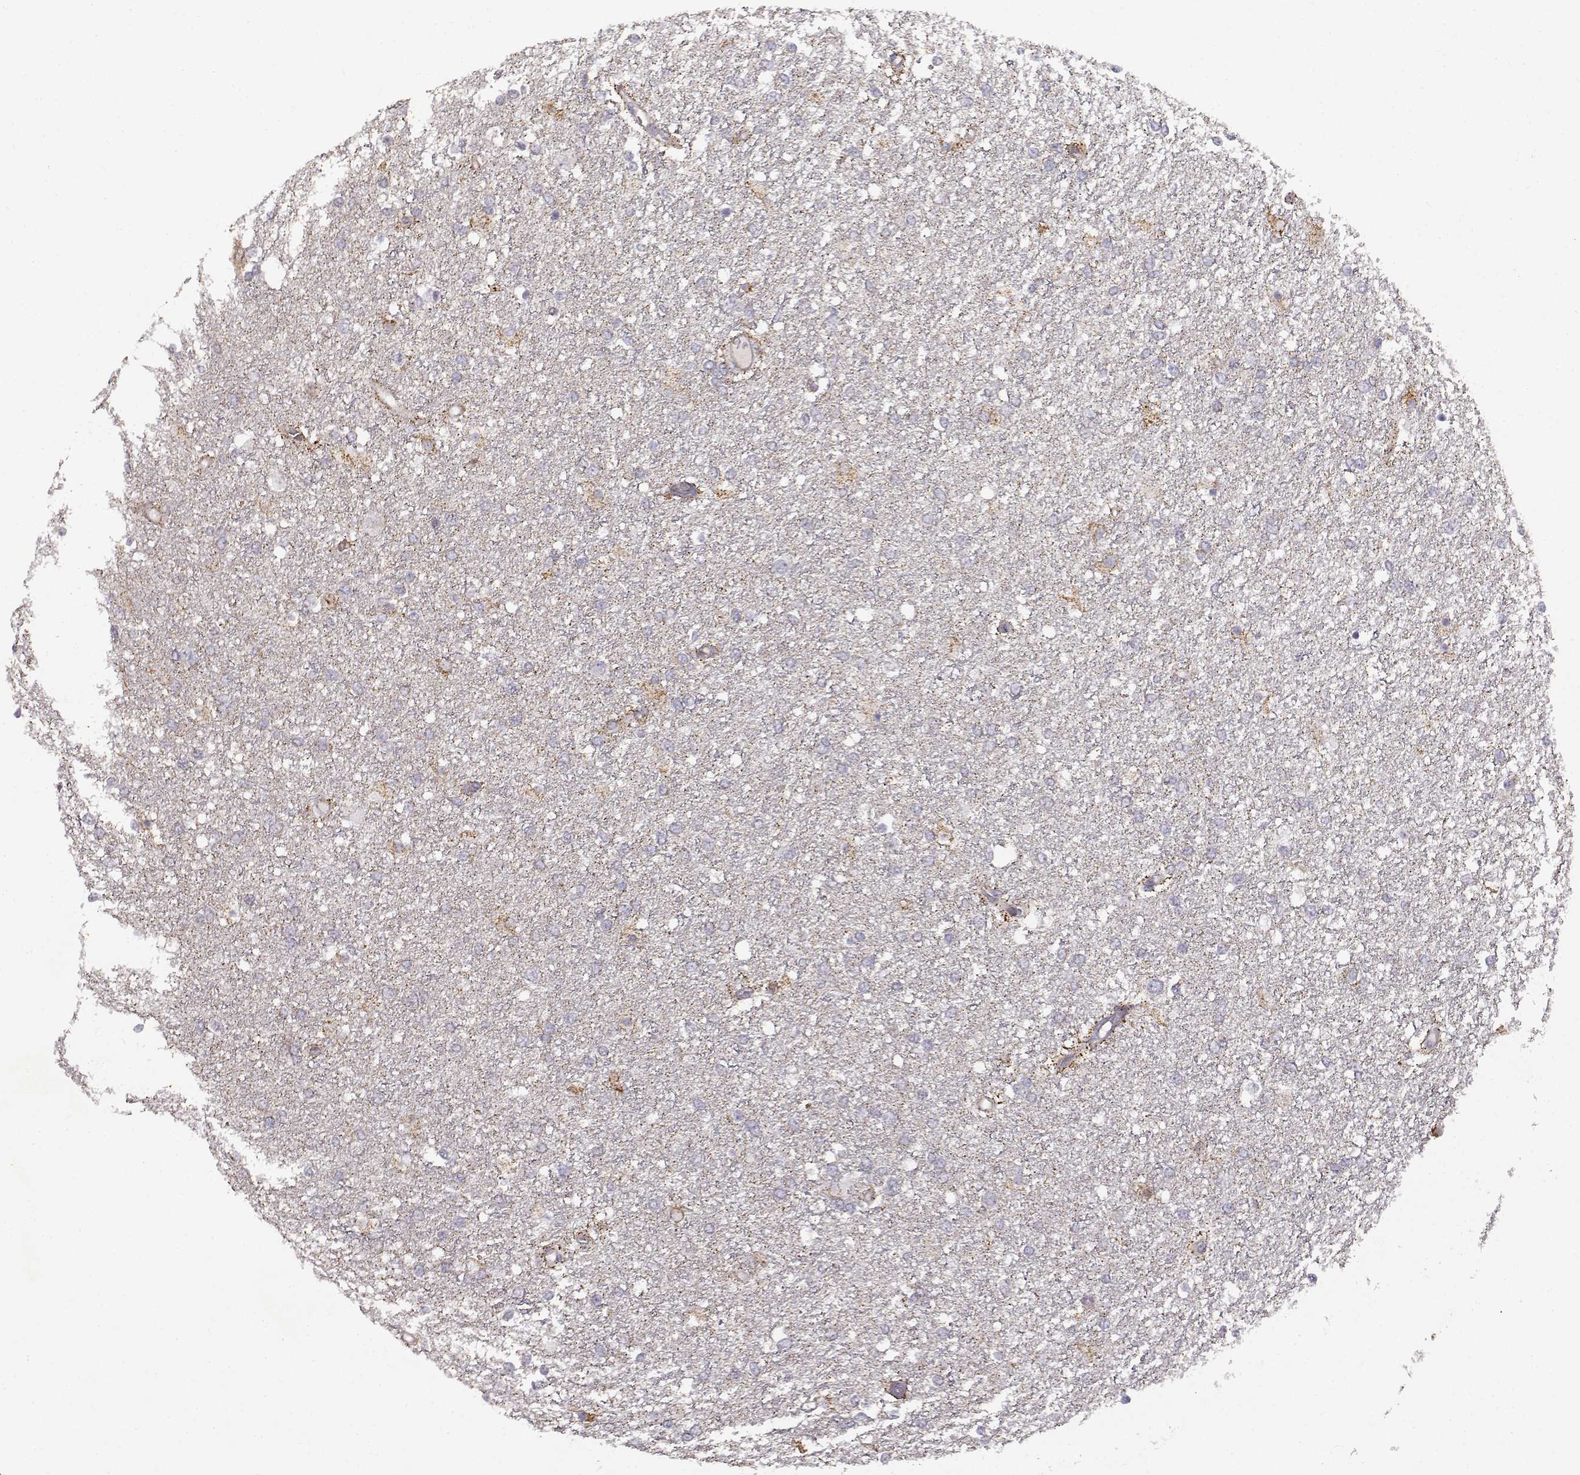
{"staining": {"intensity": "negative", "quantity": "none", "location": "none"}, "tissue": "glioma", "cell_type": "Tumor cells", "image_type": "cancer", "snomed": [{"axis": "morphology", "description": "Glioma, malignant, High grade"}, {"axis": "topography", "description": "Brain"}], "caption": "The micrograph demonstrates no staining of tumor cells in malignant high-grade glioma.", "gene": "DDC", "patient": {"sex": "female", "age": 61}}